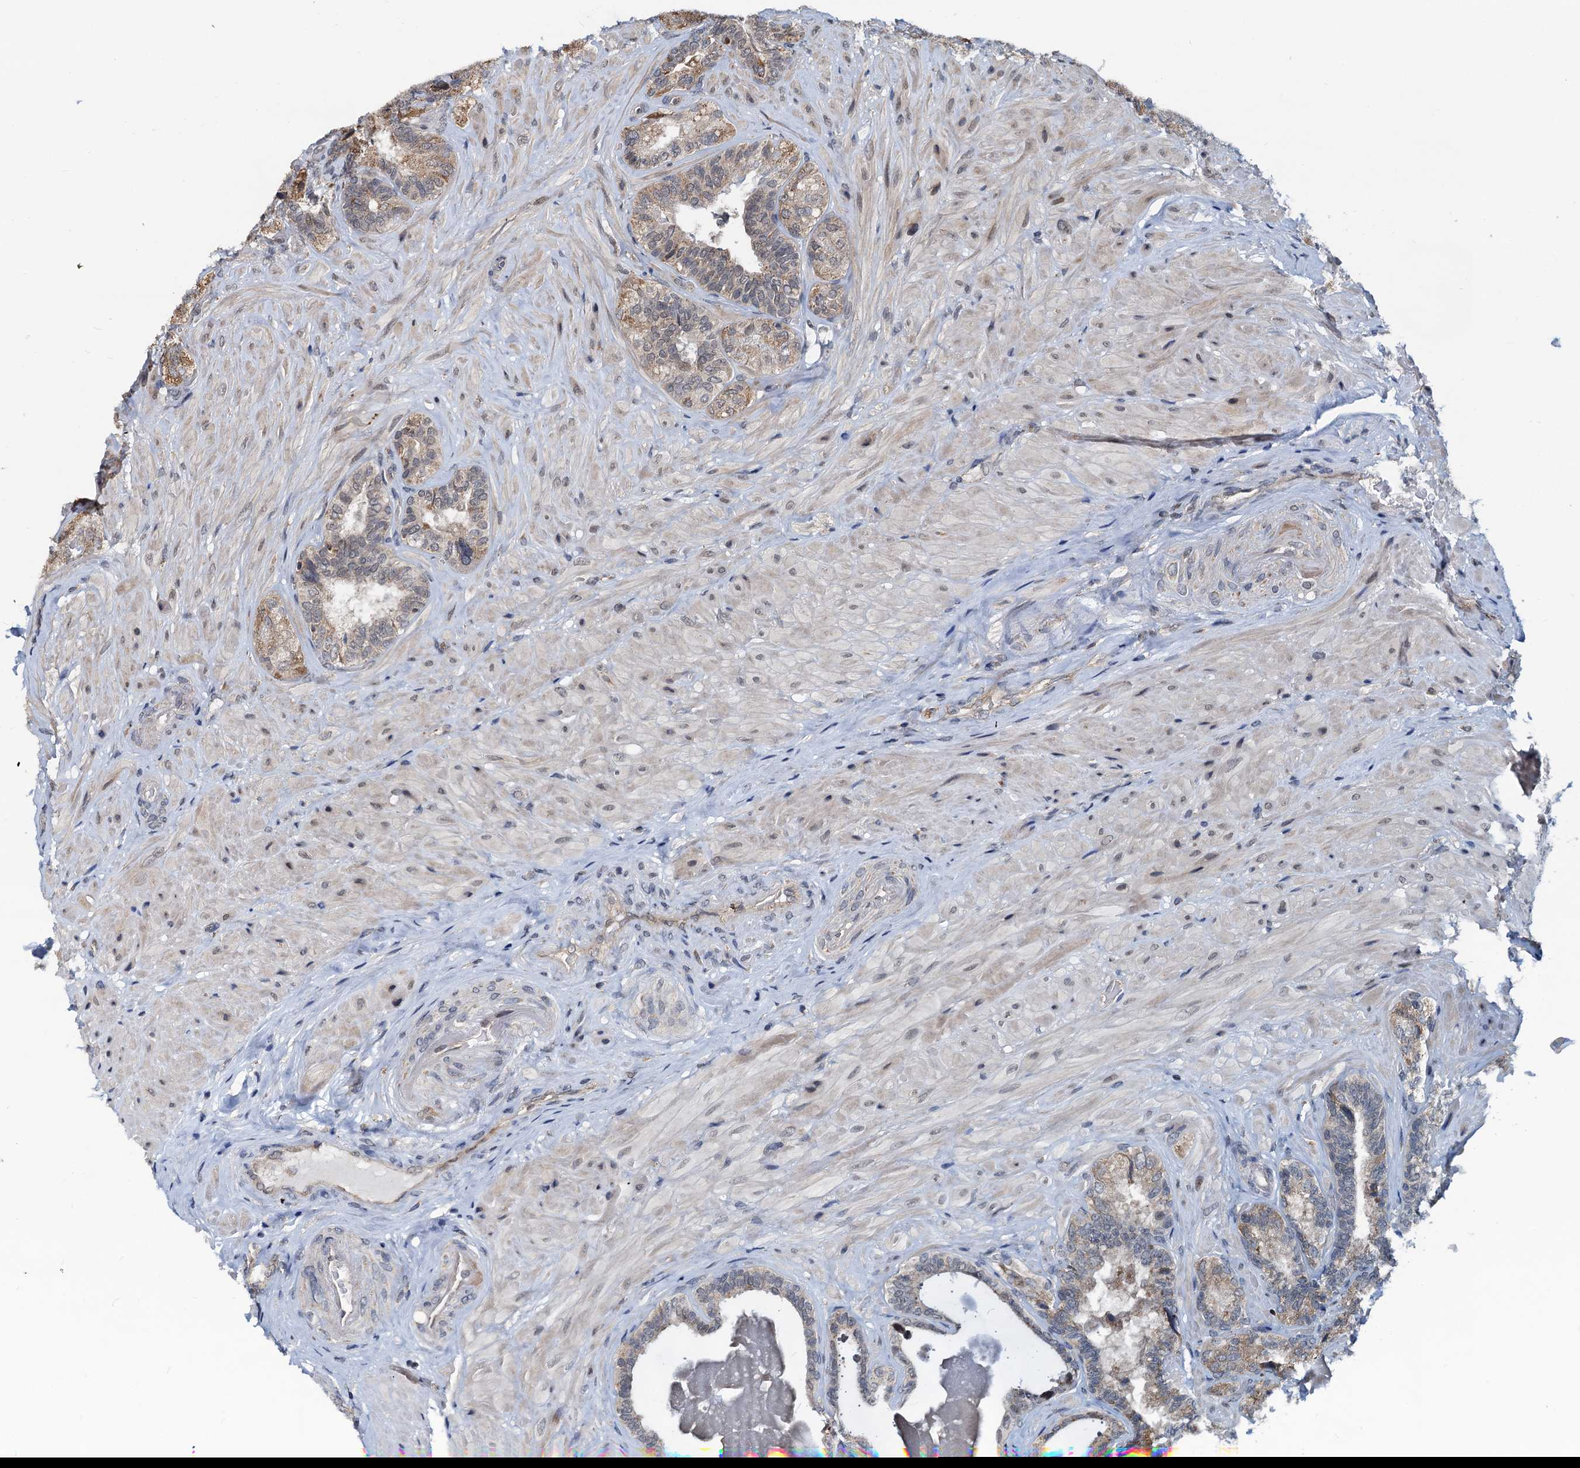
{"staining": {"intensity": "moderate", "quantity": ">75%", "location": "cytoplasmic/membranous"}, "tissue": "seminal vesicle", "cell_type": "Glandular cells", "image_type": "normal", "snomed": [{"axis": "morphology", "description": "Normal tissue, NOS"}, {"axis": "topography", "description": "Prostate and seminal vesicle, NOS"}, {"axis": "topography", "description": "Prostate"}, {"axis": "topography", "description": "Seminal veicle"}], "caption": "IHC image of benign seminal vesicle: seminal vesicle stained using immunohistochemistry (IHC) demonstrates medium levels of moderate protein expression localized specifically in the cytoplasmic/membranous of glandular cells, appearing as a cytoplasmic/membranous brown color.", "gene": "MCMBP", "patient": {"sex": "male", "age": 67}}